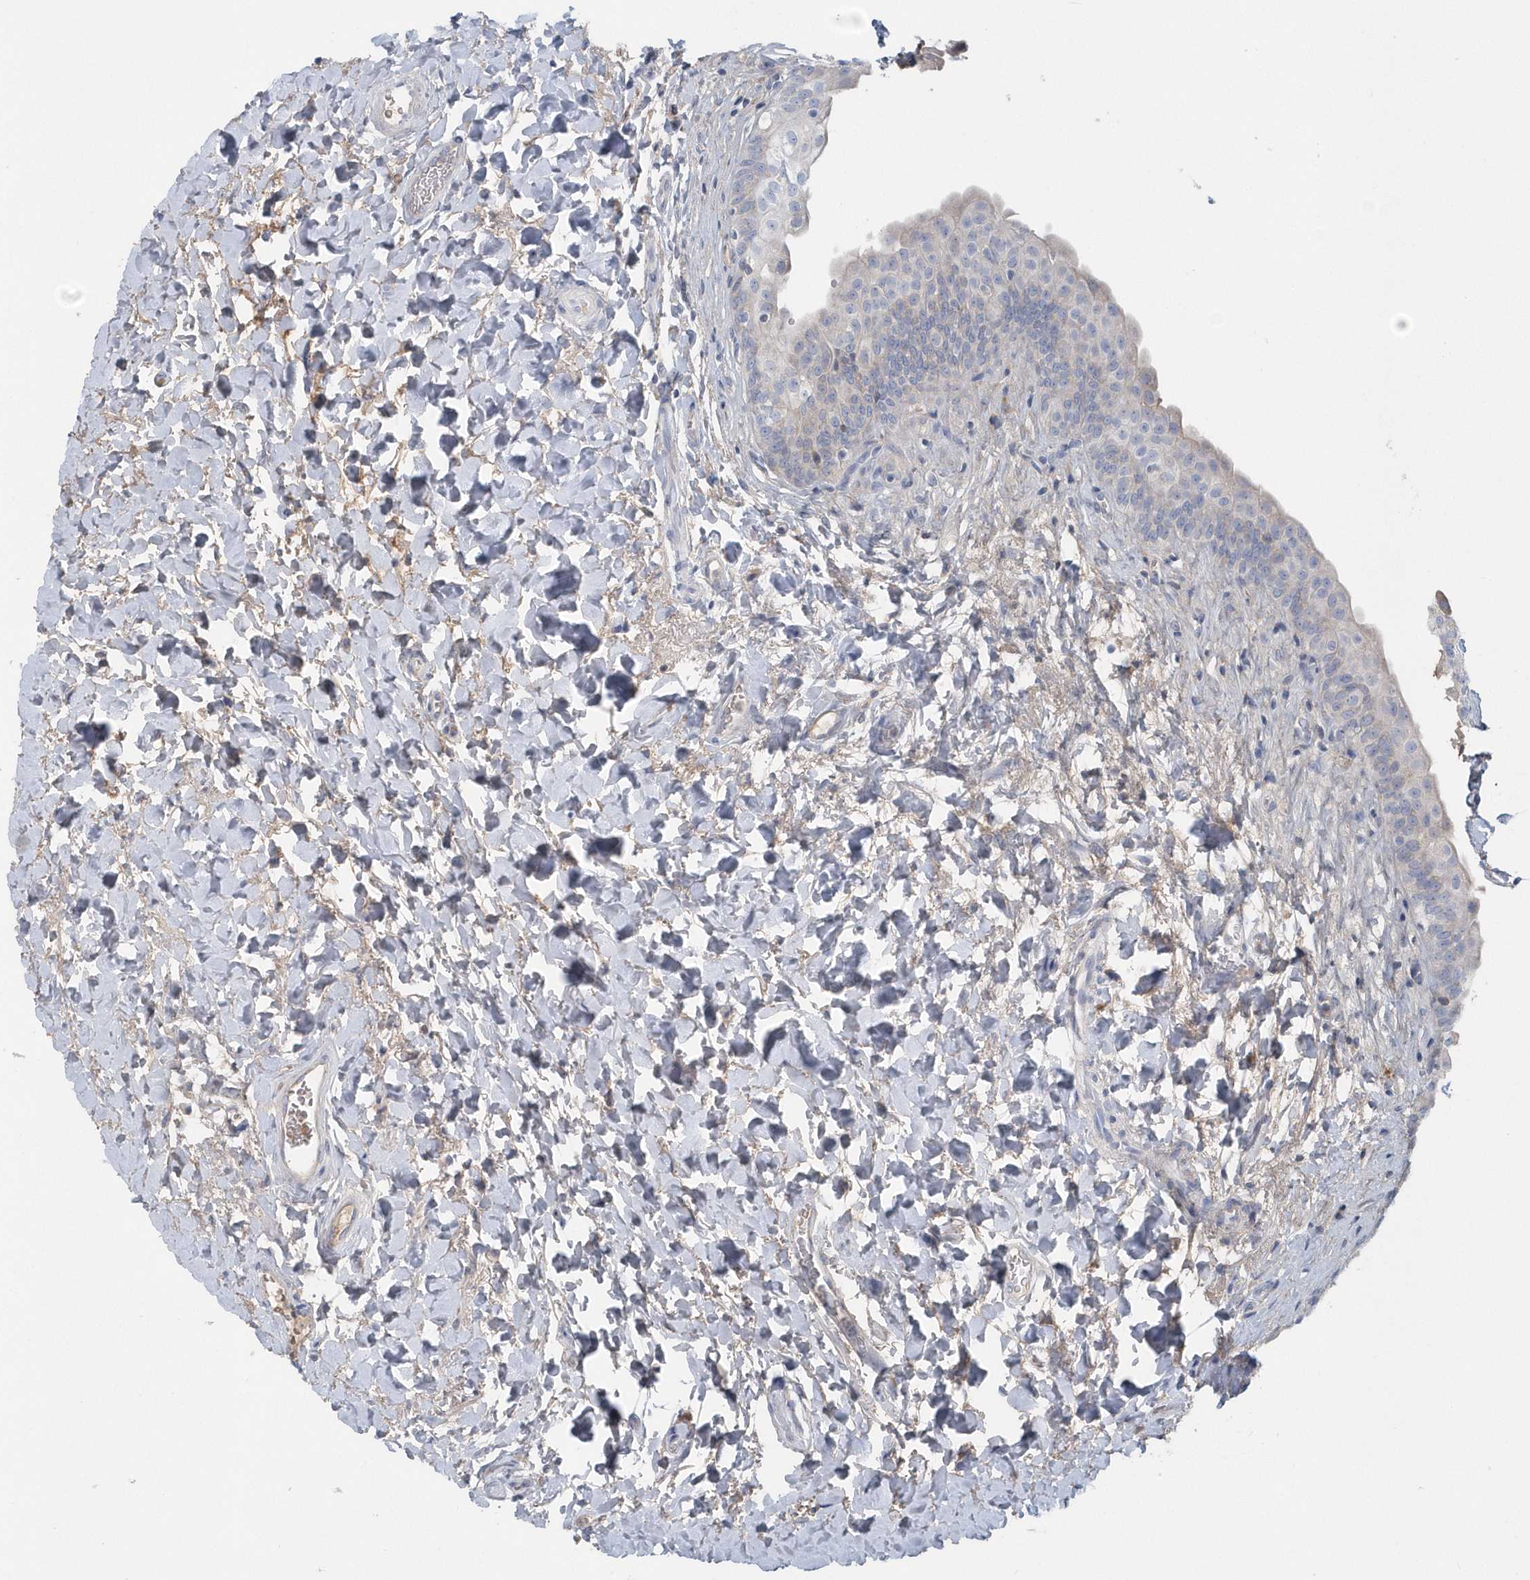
{"staining": {"intensity": "negative", "quantity": "none", "location": "none"}, "tissue": "urinary bladder", "cell_type": "Urothelial cells", "image_type": "normal", "snomed": [{"axis": "morphology", "description": "Normal tissue, NOS"}, {"axis": "topography", "description": "Urinary bladder"}], "caption": "This micrograph is of benign urinary bladder stained with IHC to label a protein in brown with the nuclei are counter-stained blue. There is no positivity in urothelial cells. (Brightfield microscopy of DAB immunohistochemistry (IHC) at high magnification).", "gene": "SPATA18", "patient": {"sex": "male", "age": 83}}